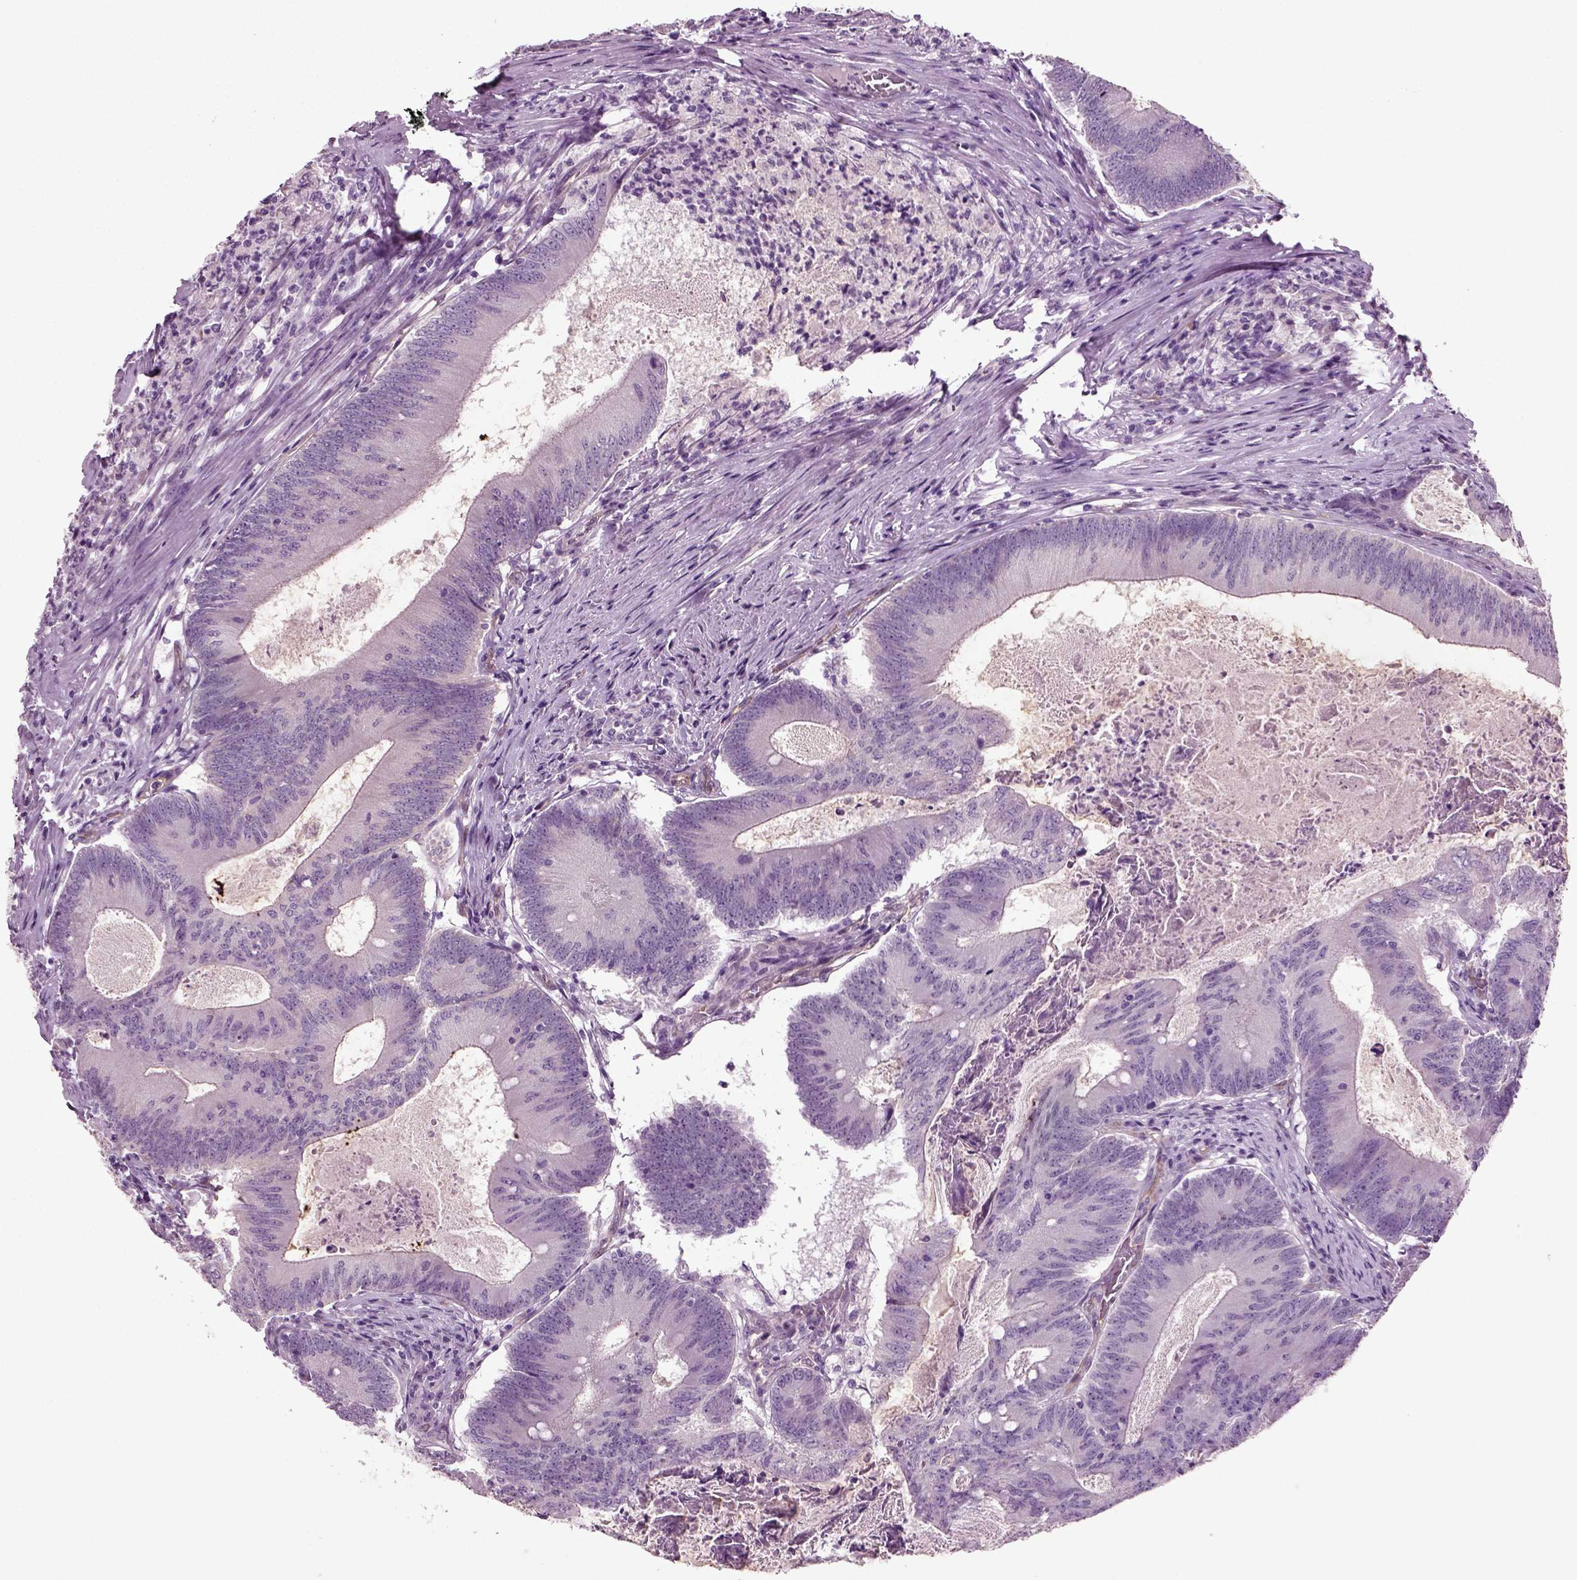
{"staining": {"intensity": "negative", "quantity": "none", "location": "none"}, "tissue": "colorectal cancer", "cell_type": "Tumor cells", "image_type": "cancer", "snomed": [{"axis": "morphology", "description": "Adenocarcinoma, NOS"}, {"axis": "topography", "description": "Colon"}], "caption": "Immunohistochemical staining of adenocarcinoma (colorectal) displays no significant expression in tumor cells. (DAB IHC visualized using brightfield microscopy, high magnification).", "gene": "COL9A2", "patient": {"sex": "female", "age": 70}}